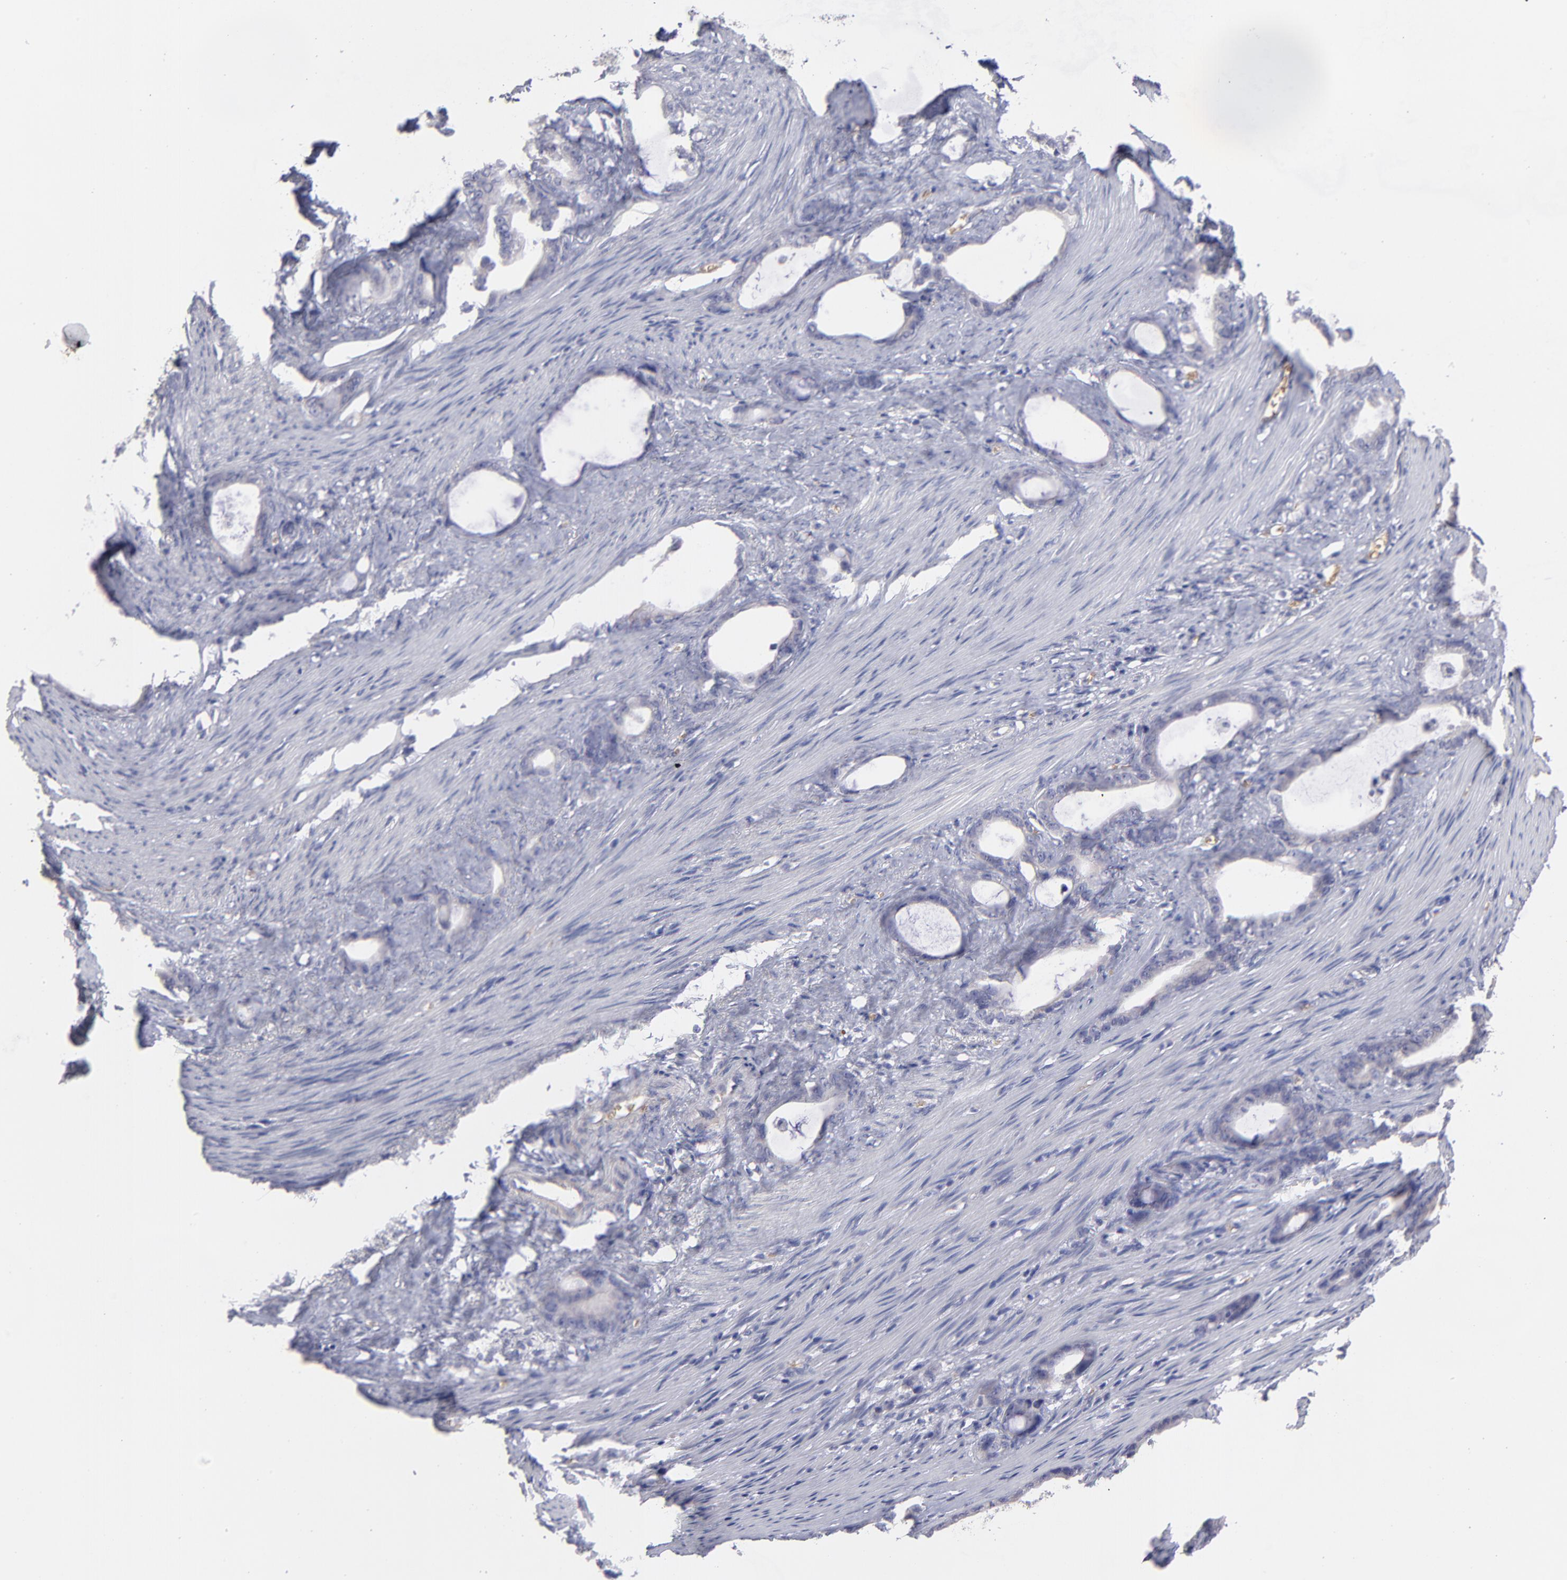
{"staining": {"intensity": "negative", "quantity": "none", "location": "none"}, "tissue": "stomach cancer", "cell_type": "Tumor cells", "image_type": "cancer", "snomed": [{"axis": "morphology", "description": "Adenocarcinoma, NOS"}, {"axis": "topography", "description": "Stomach"}], "caption": "This micrograph is of adenocarcinoma (stomach) stained with immunohistochemistry (IHC) to label a protein in brown with the nuclei are counter-stained blue. There is no expression in tumor cells.", "gene": "F13B", "patient": {"sex": "female", "age": 75}}